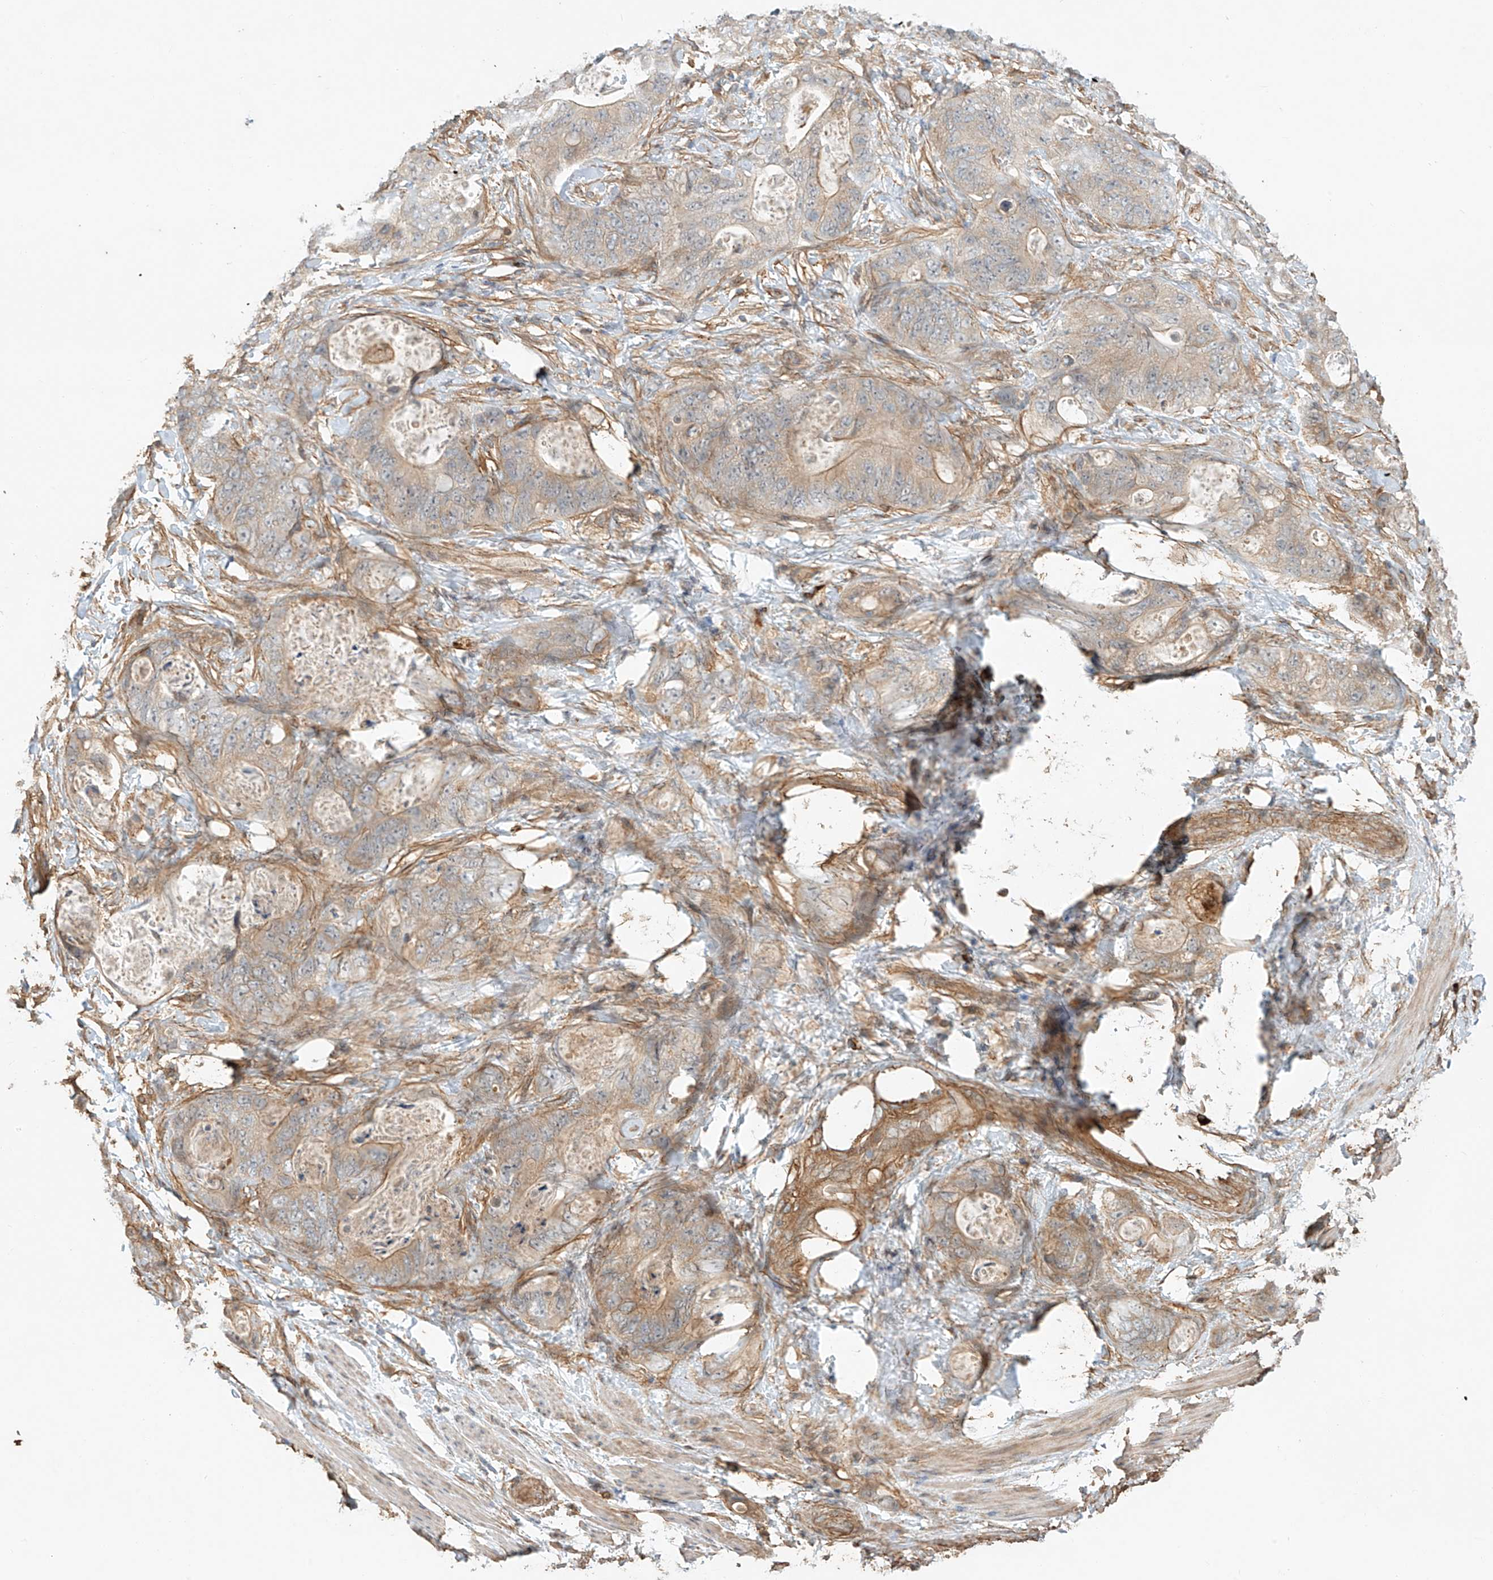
{"staining": {"intensity": "weak", "quantity": "25%-75%", "location": "cytoplasmic/membranous"}, "tissue": "stomach cancer", "cell_type": "Tumor cells", "image_type": "cancer", "snomed": [{"axis": "morphology", "description": "Adenocarcinoma, NOS"}, {"axis": "topography", "description": "Stomach"}], "caption": "Tumor cells exhibit low levels of weak cytoplasmic/membranous expression in about 25%-75% of cells in human stomach cancer (adenocarcinoma).", "gene": "CSMD3", "patient": {"sex": "female", "age": 89}}